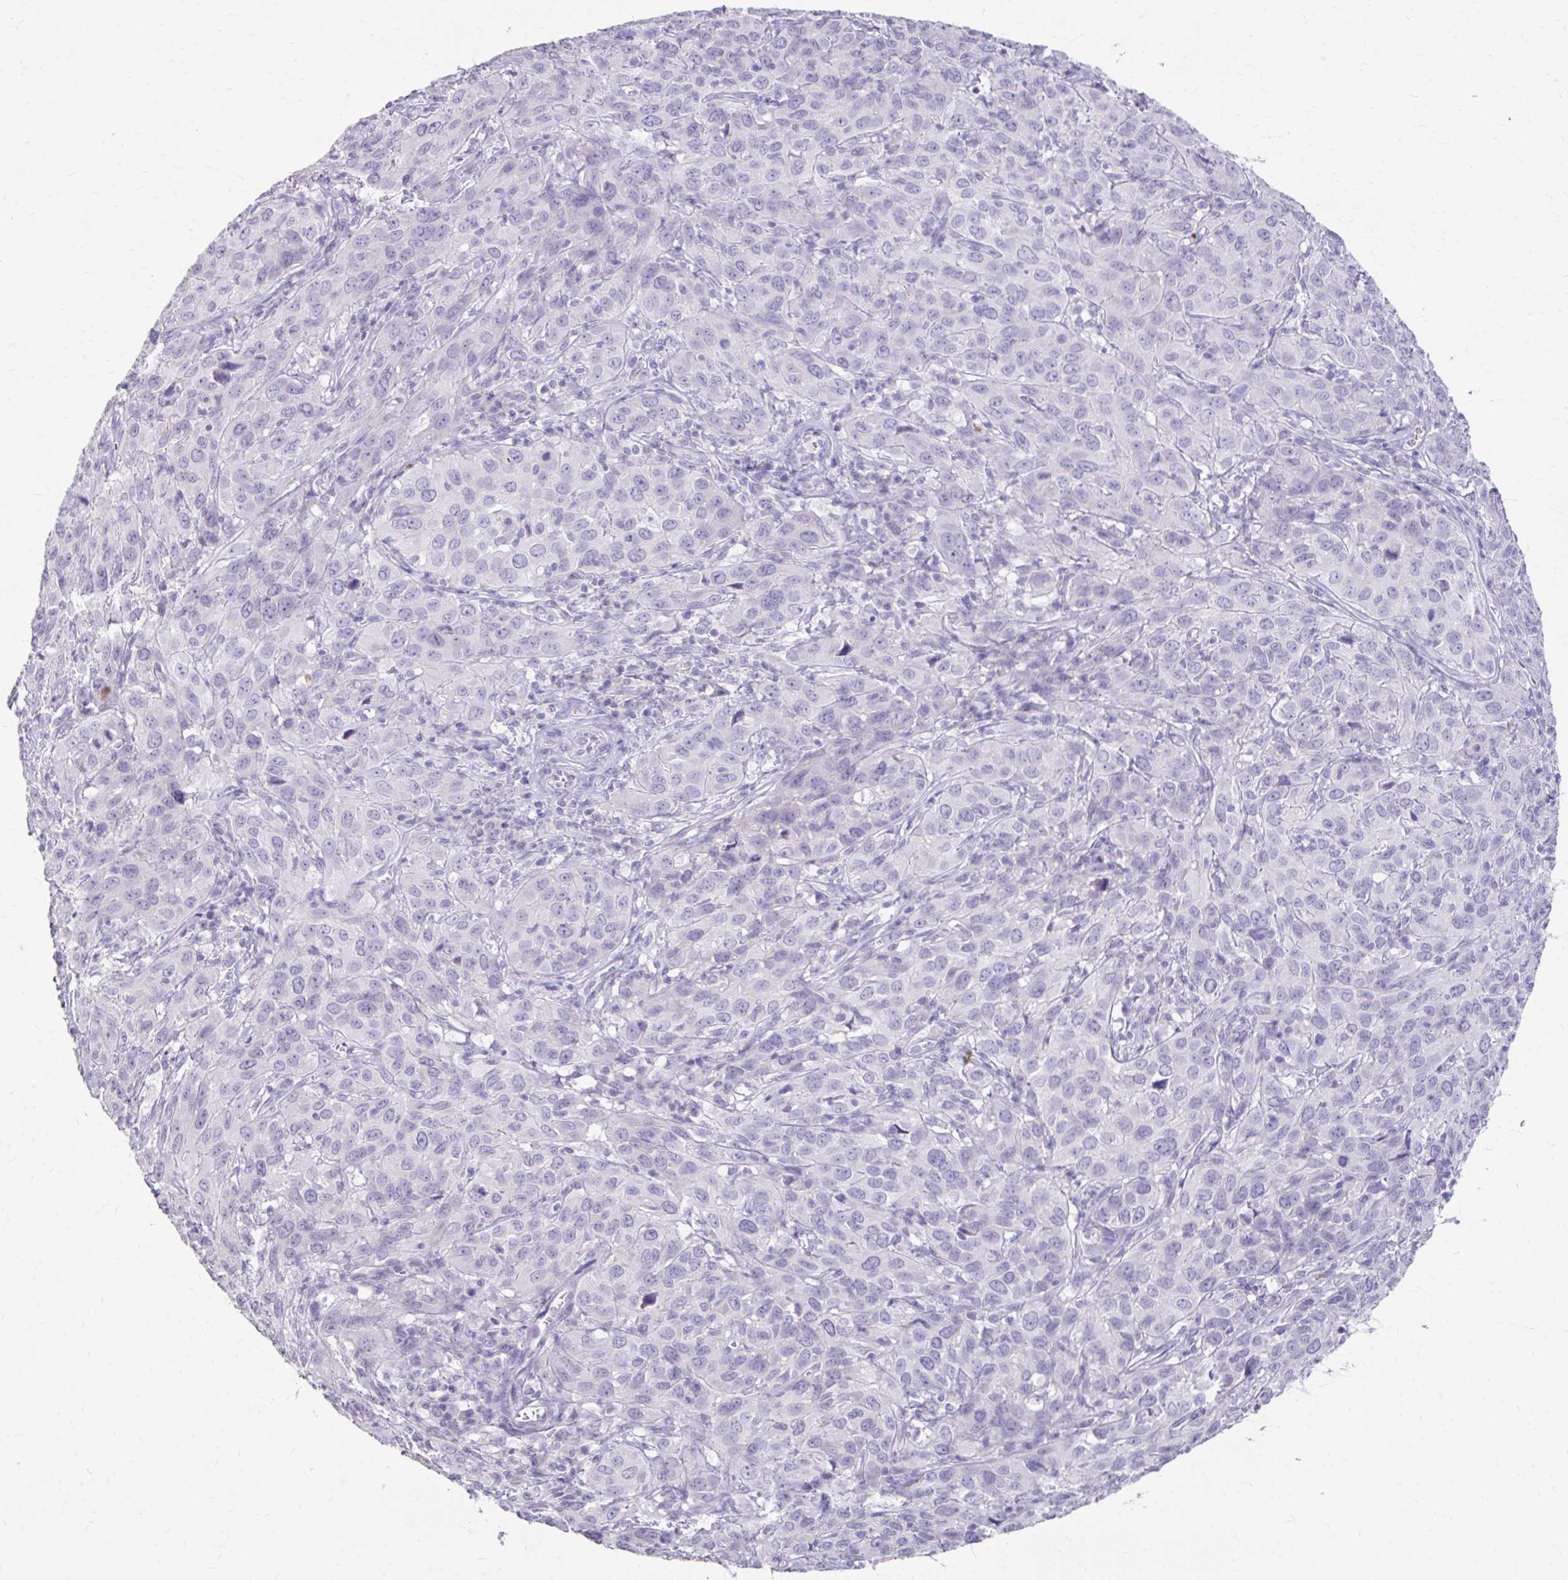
{"staining": {"intensity": "negative", "quantity": "none", "location": "none"}, "tissue": "cervical cancer", "cell_type": "Tumor cells", "image_type": "cancer", "snomed": [{"axis": "morphology", "description": "Normal tissue, NOS"}, {"axis": "morphology", "description": "Squamous cell carcinoma, NOS"}, {"axis": "topography", "description": "Cervix"}], "caption": "An IHC micrograph of cervical squamous cell carcinoma is shown. There is no staining in tumor cells of cervical squamous cell carcinoma. (IHC, brightfield microscopy, high magnification).", "gene": "CFH", "patient": {"sex": "female", "age": 51}}